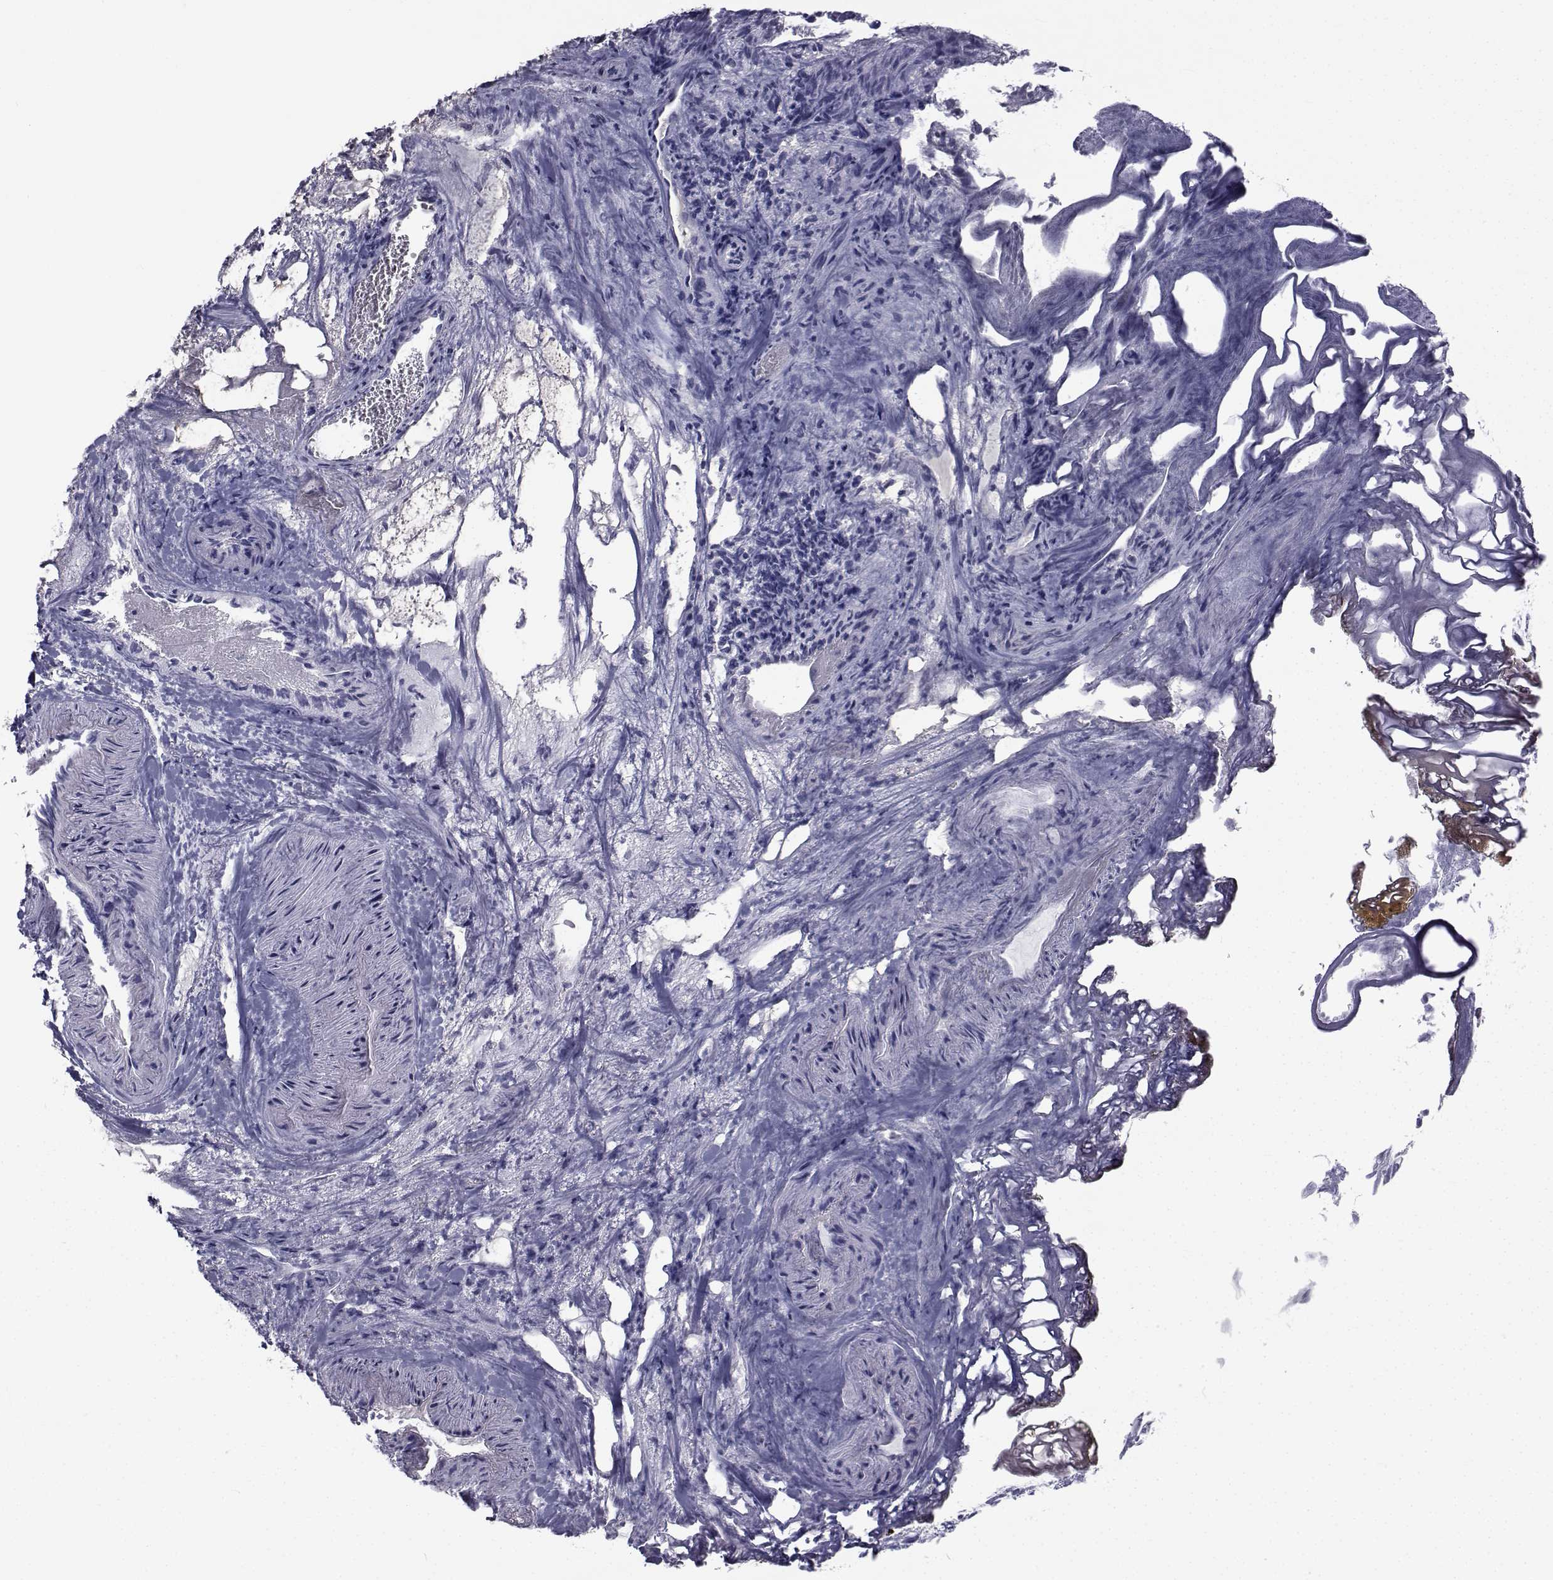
{"staining": {"intensity": "negative", "quantity": "none", "location": "none"}, "tissue": "urothelial cancer", "cell_type": "Tumor cells", "image_type": "cancer", "snomed": [{"axis": "morphology", "description": "Urothelial carcinoma, Low grade"}, {"axis": "topography", "description": "Urinary bladder"}], "caption": "DAB (3,3'-diaminobenzidine) immunohistochemical staining of human low-grade urothelial carcinoma reveals no significant positivity in tumor cells.", "gene": "FDXR", "patient": {"sex": "male", "age": 77}}